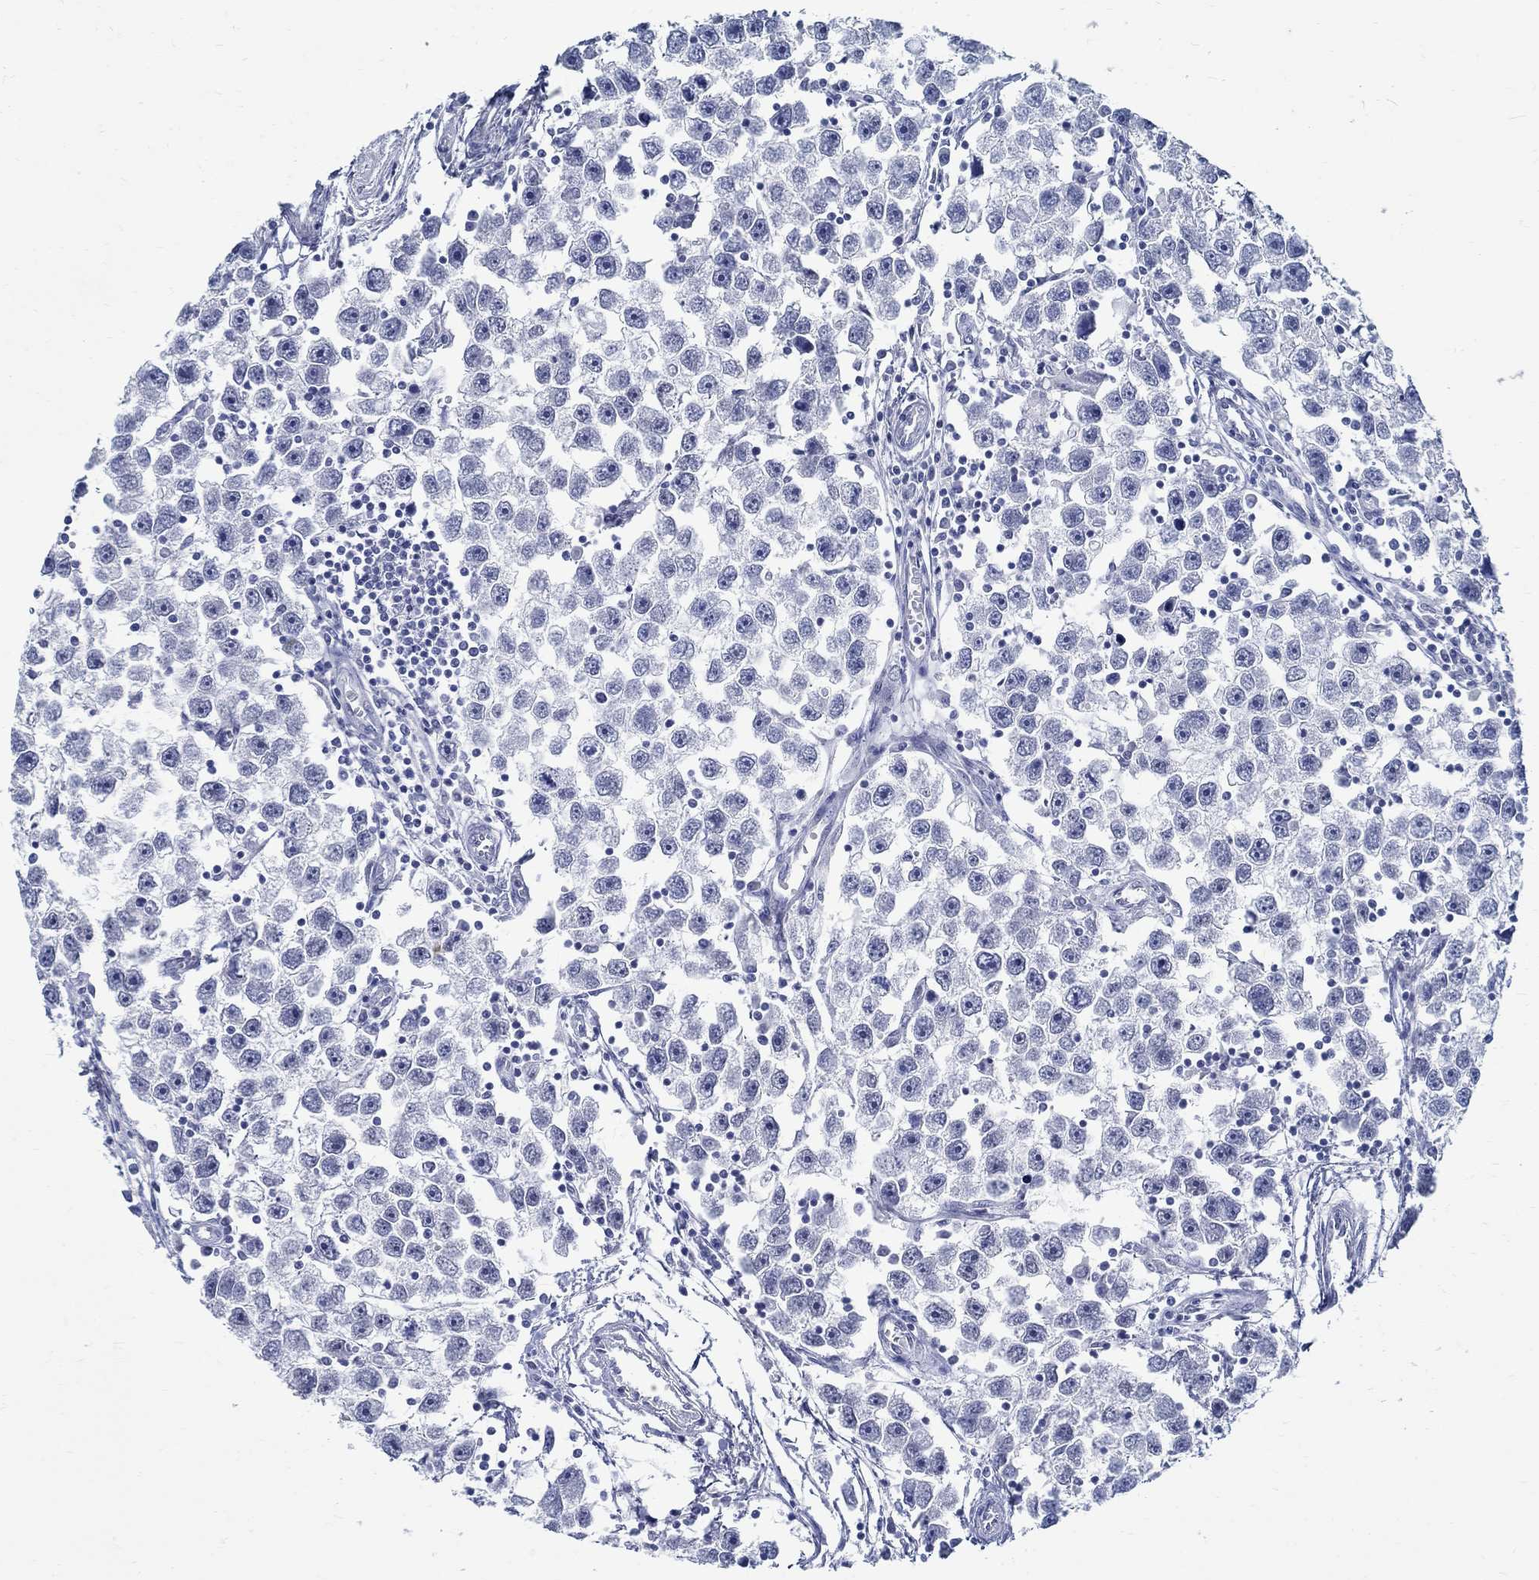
{"staining": {"intensity": "negative", "quantity": "none", "location": "none"}, "tissue": "testis cancer", "cell_type": "Tumor cells", "image_type": "cancer", "snomed": [{"axis": "morphology", "description": "Seminoma, NOS"}, {"axis": "topography", "description": "Testis"}], "caption": "This micrograph is of testis cancer (seminoma) stained with immunohistochemistry (IHC) to label a protein in brown with the nuclei are counter-stained blue. There is no expression in tumor cells. The staining was performed using DAB (3,3'-diaminobenzidine) to visualize the protein expression in brown, while the nuclei were stained in blue with hematoxylin (Magnification: 20x).", "gene": "TSPAN16", "patient": {"sex": "male", "age": 30}}